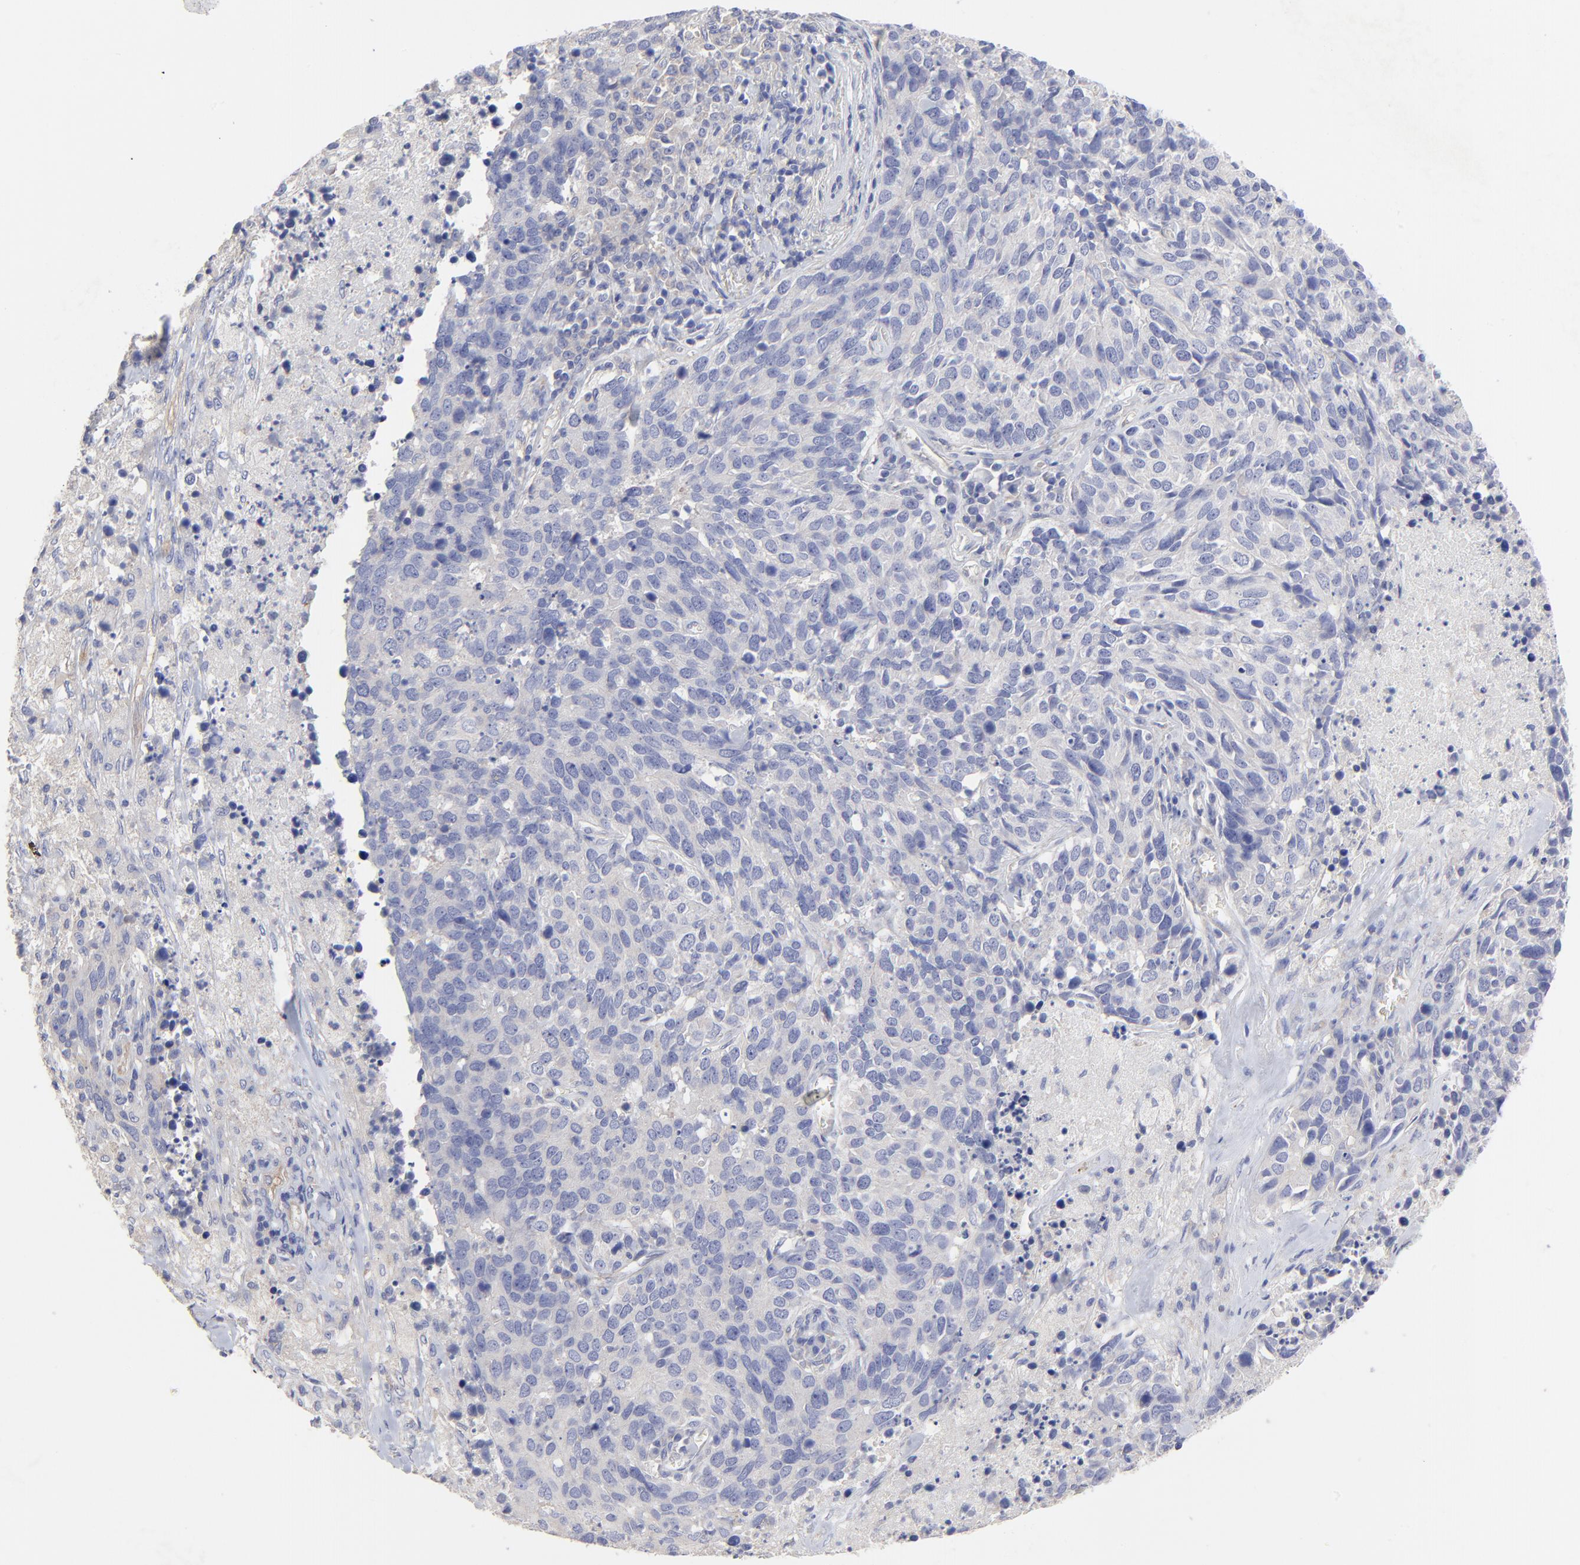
{"staining": {"intensity": "negative", "quantity": "none", "location": "none"}, "tissue": "lung cancer", "cell_type": "Tumor cells", "image_type": "cancer", "snomed": [{"axis": "morphology", "description": "Neoplasm, malignant, NOS"}, {"axis": "topography", "description": "Lung"}], "caption": "IHC of lung neoplasm (malignant) shows no positivity in tumor cells.", "gene": "SULF2", "patient": {"sex": "female", "age": 76}}